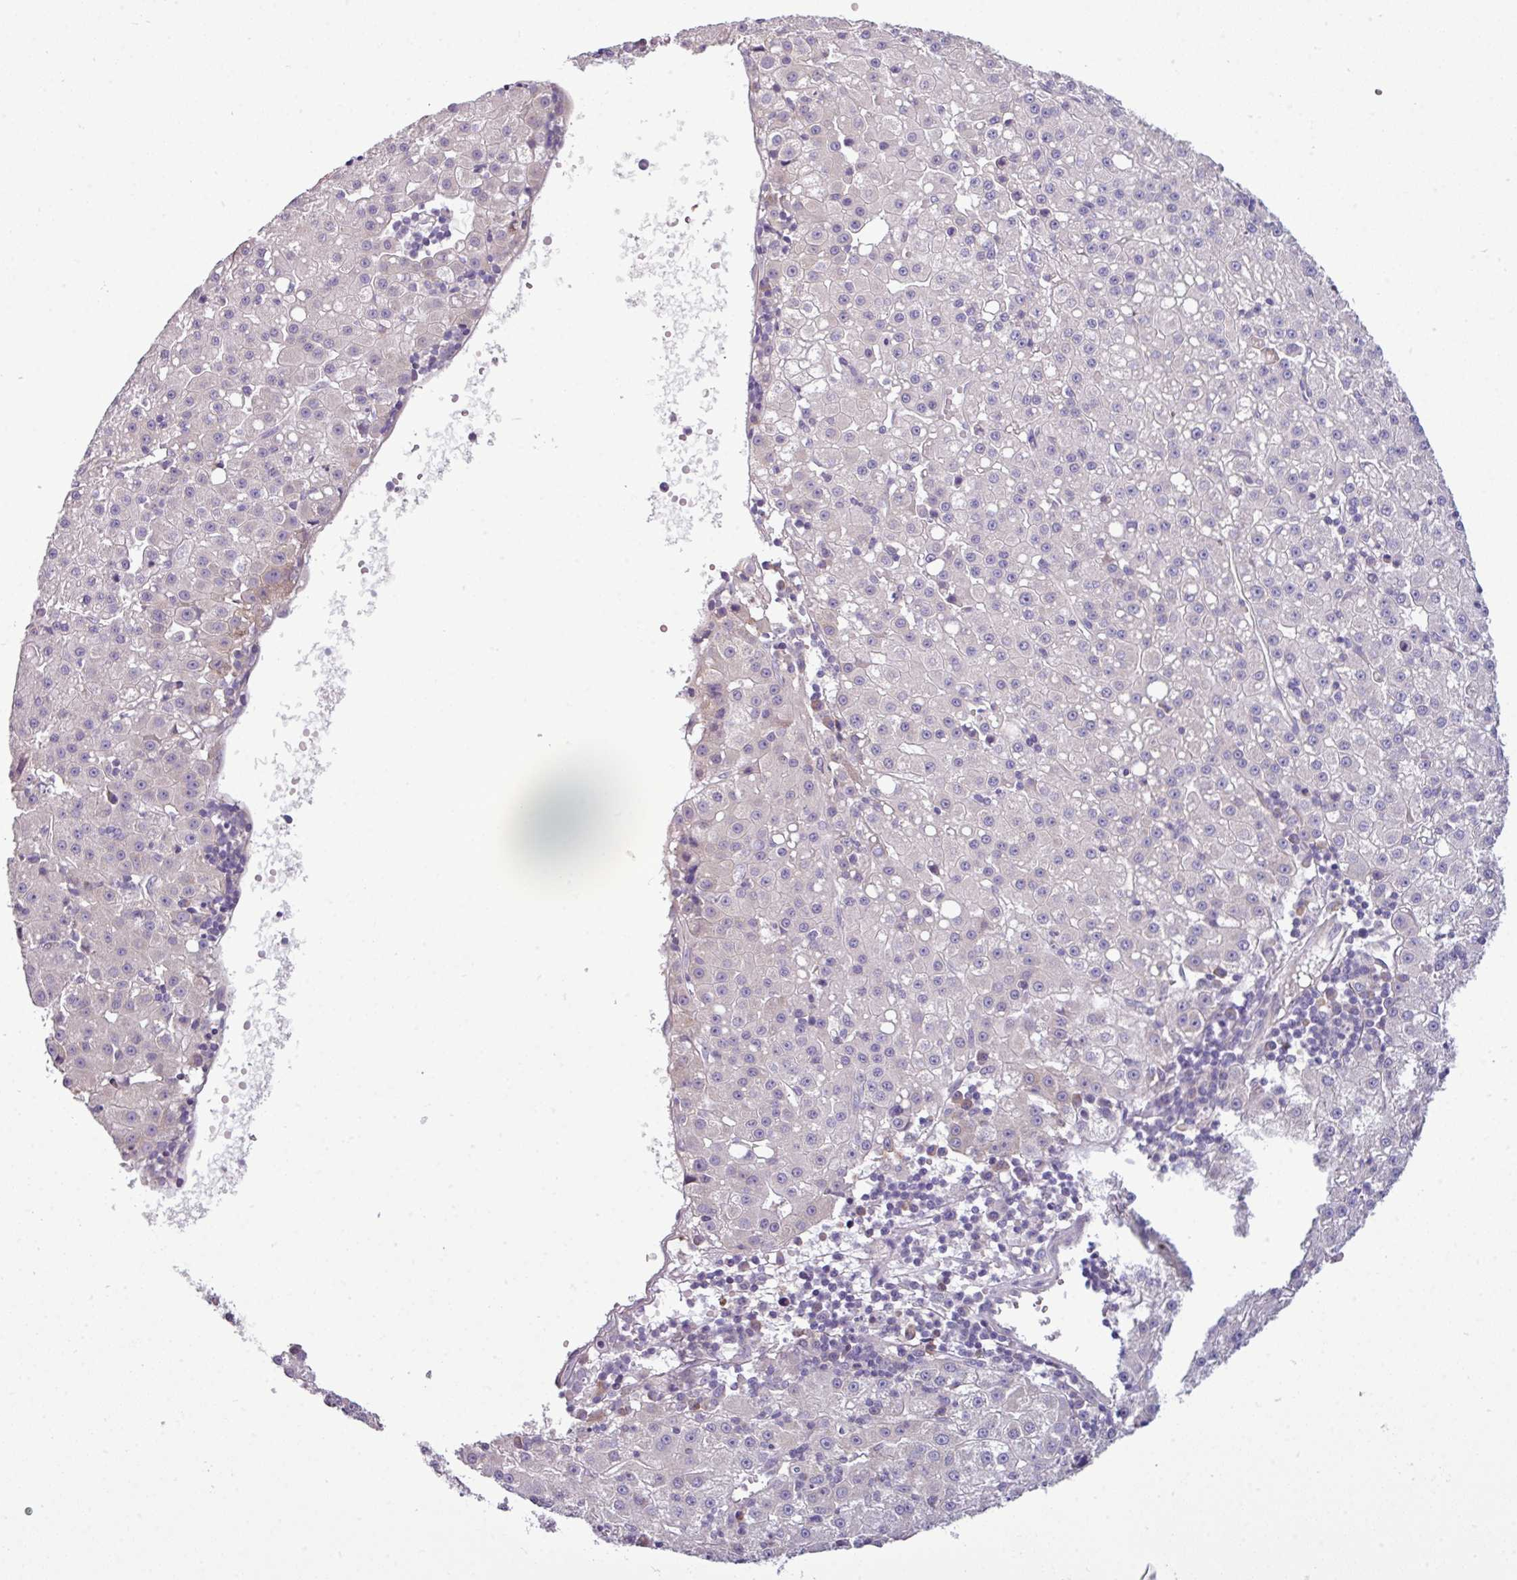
{"staining": {"intensity": "negative", "quantity": "none", "location": "none"}, "tissue": "liver cancer", "cell_type": "Tumor cells", "image_type": "cancer", "snomed": [{"axis": "morphology", "description": "Carcinoma, Hepatocellular, NOS"}, {"axis": "topography", "description": "Liver"}], "caption": "This is an immunohistochemistry image of liver cancer (hepatocellular carcinoma). There is no staining in tumor cells.", "gene": "AGAP5", "patient": {"sex": "male", "age": 76}}